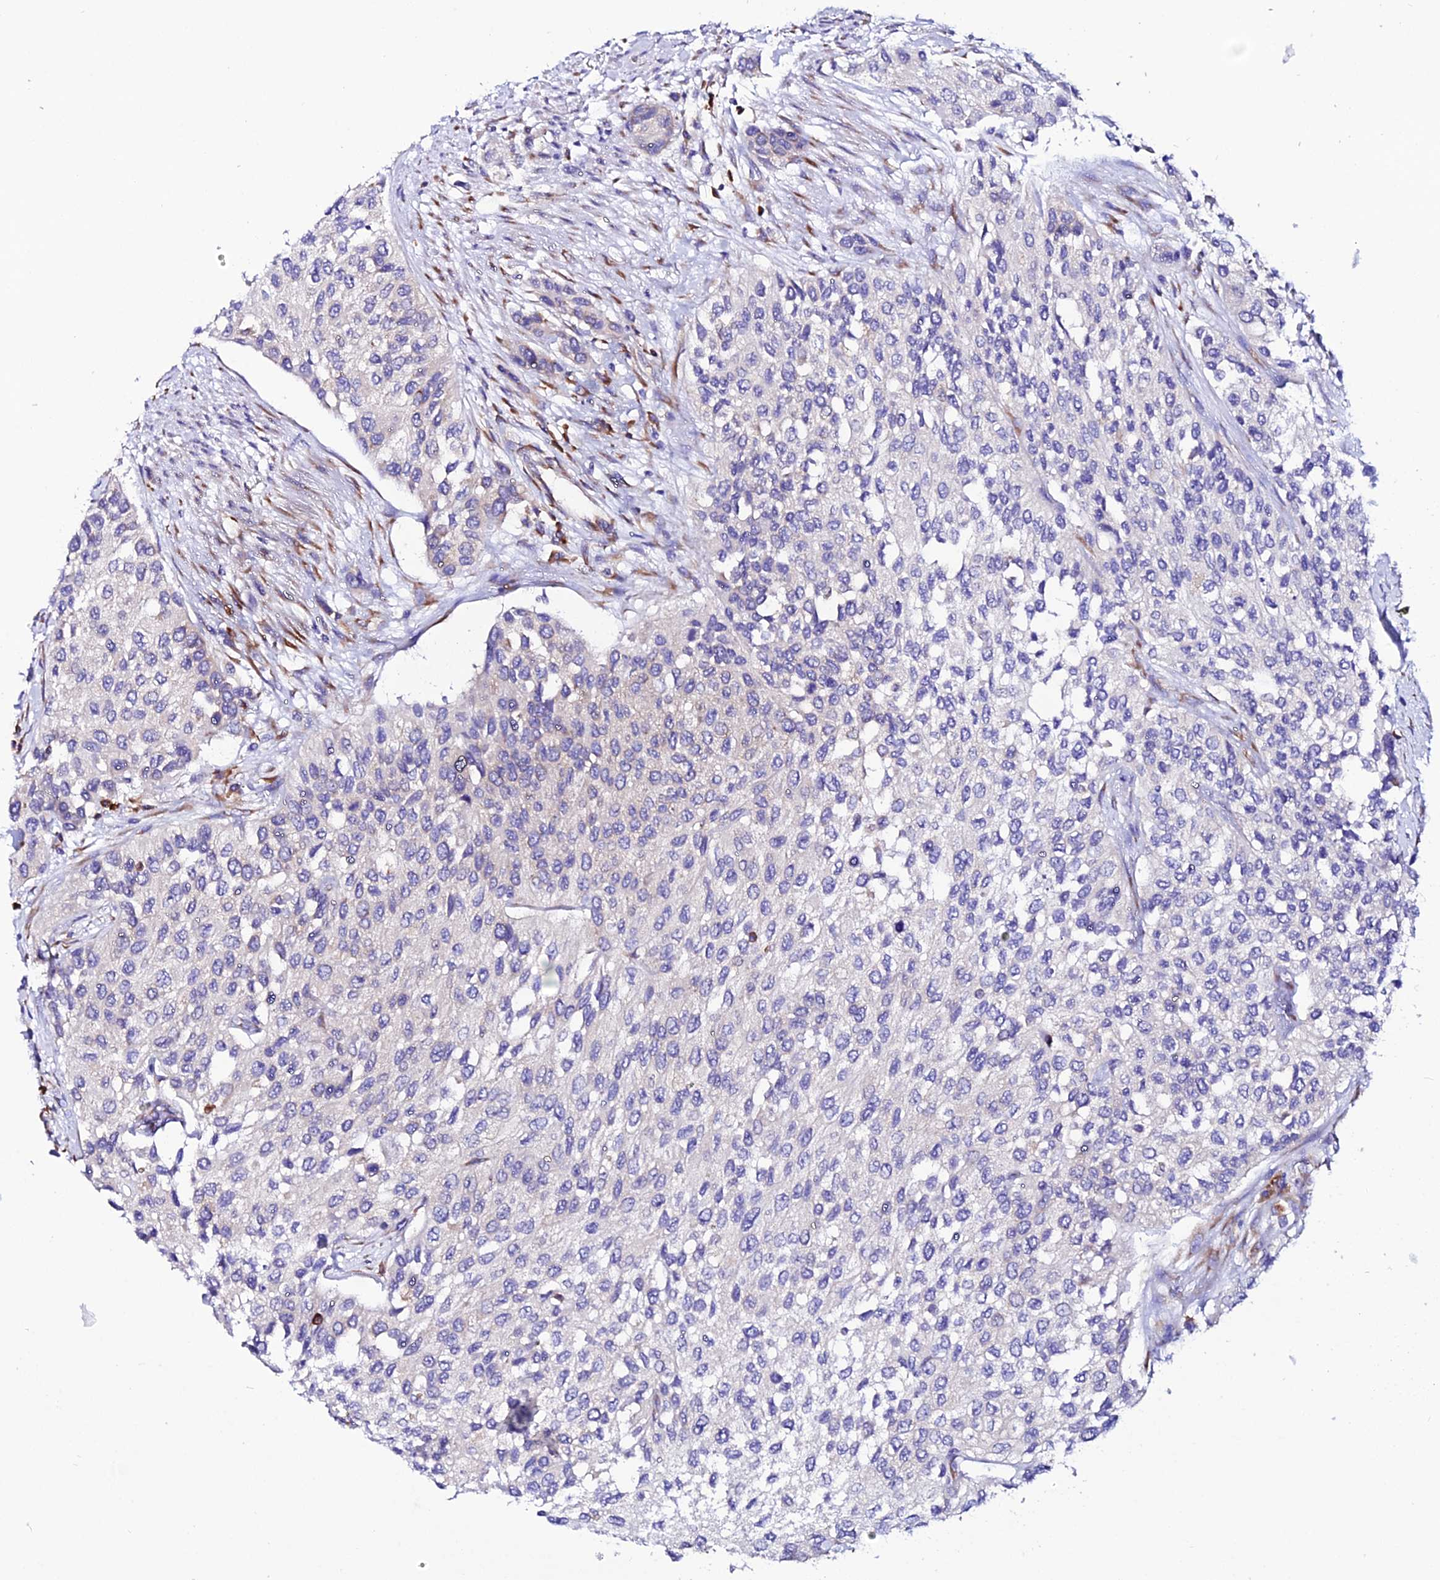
{"staining": {"intensity": "negative", "quantity": "none", "location": "none"}, "tissue": "urothelial cancer", "cell_type": "Tumor cells", "image_type": "cancer", "snomed": [{"axis": "morphology", "description": "Normal tissue, NOS"}, {"axis": "morphology", "description": "Urothelial carcinoma, High grade"}, {"axis": "topography", "description": "Vascular tissue"}, {"axis": "topography", "description": "Urinary bladder"}], "caption": "Immunohistochemical staining of human high-grade urothelial carcinoma shows no significant positivity in tumor cells.", "gene": "EEF1G", "patient": {"sex": "female", "age": 56}}